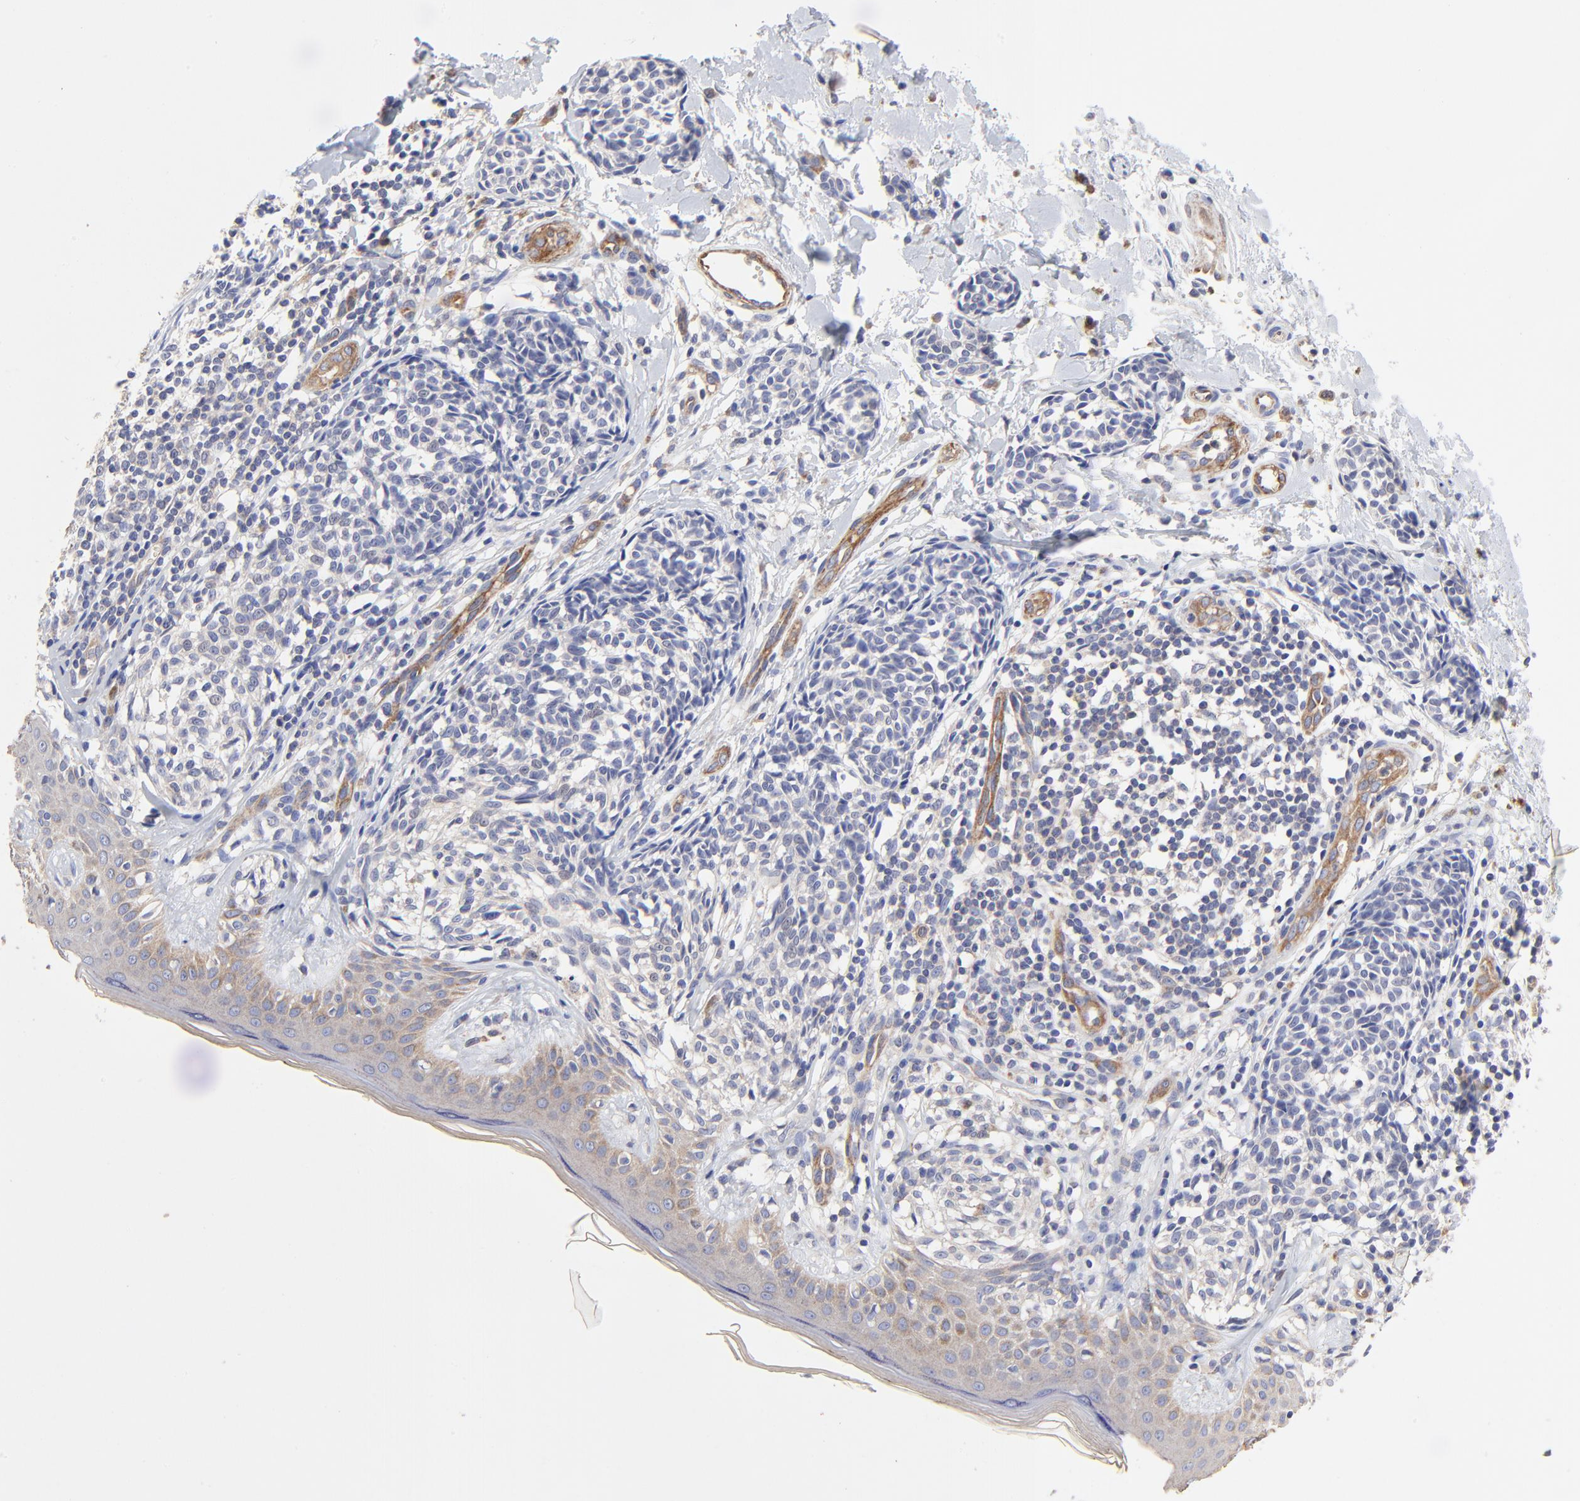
{"staining": {"intensity": "negative", "quantity": "none", "location": "none"}, "tissue": "melanoma", "cell_type": "Tumor cells", "image_type": "cancer", "snomed": [{"axis": "morphology", "description": "Malignant melanoma, NOS"}, {"axis": "topography", "description": "Skin"}], "caption": "The histopathology image demonstrates no staining of tumor cells in malignant melanoma. (DAB (3,3'-diaminobenzidine) IHC with hematoxylin counter stain).", "gene": "SULF2", "patient": {"sex": "male", "age": 67}}